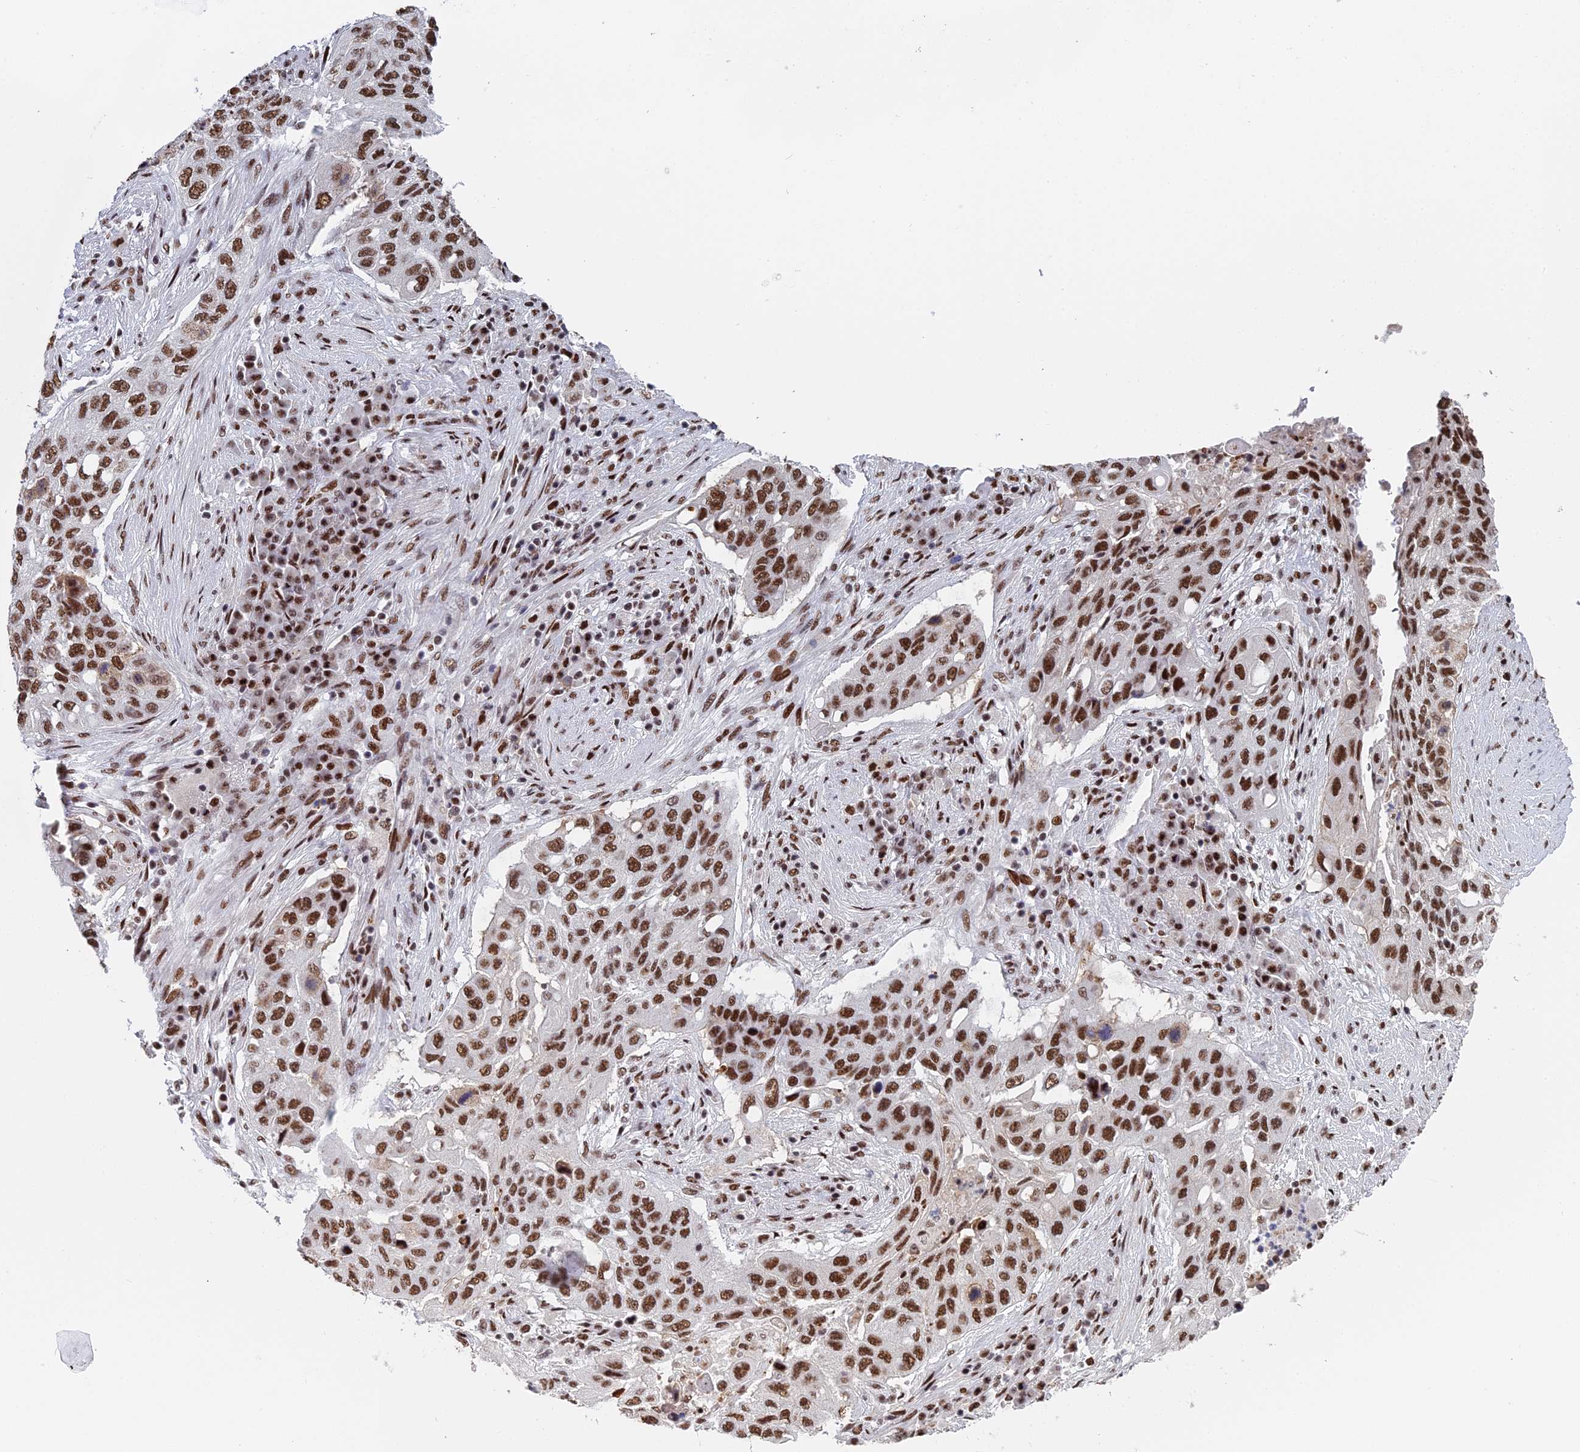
{"staining": {"intensity": "strong", "quantity": ">75%", "location": "nuclear"}, "tissue": "lung cancer", "cell_type": "Tumor cells", "image_type": "cancer", "snomed": [{"axis": "morphology", "description": "Squamous cell carcinoma, NOS"}, {"axis": "topography", "description": "Lung"}], "caption": "Strong nuclear protein positivity is seen in about >75% of tumor cells in lung cancer.", "gene": "SF3B3", "patient": {"sex": "female", "age": 63}}